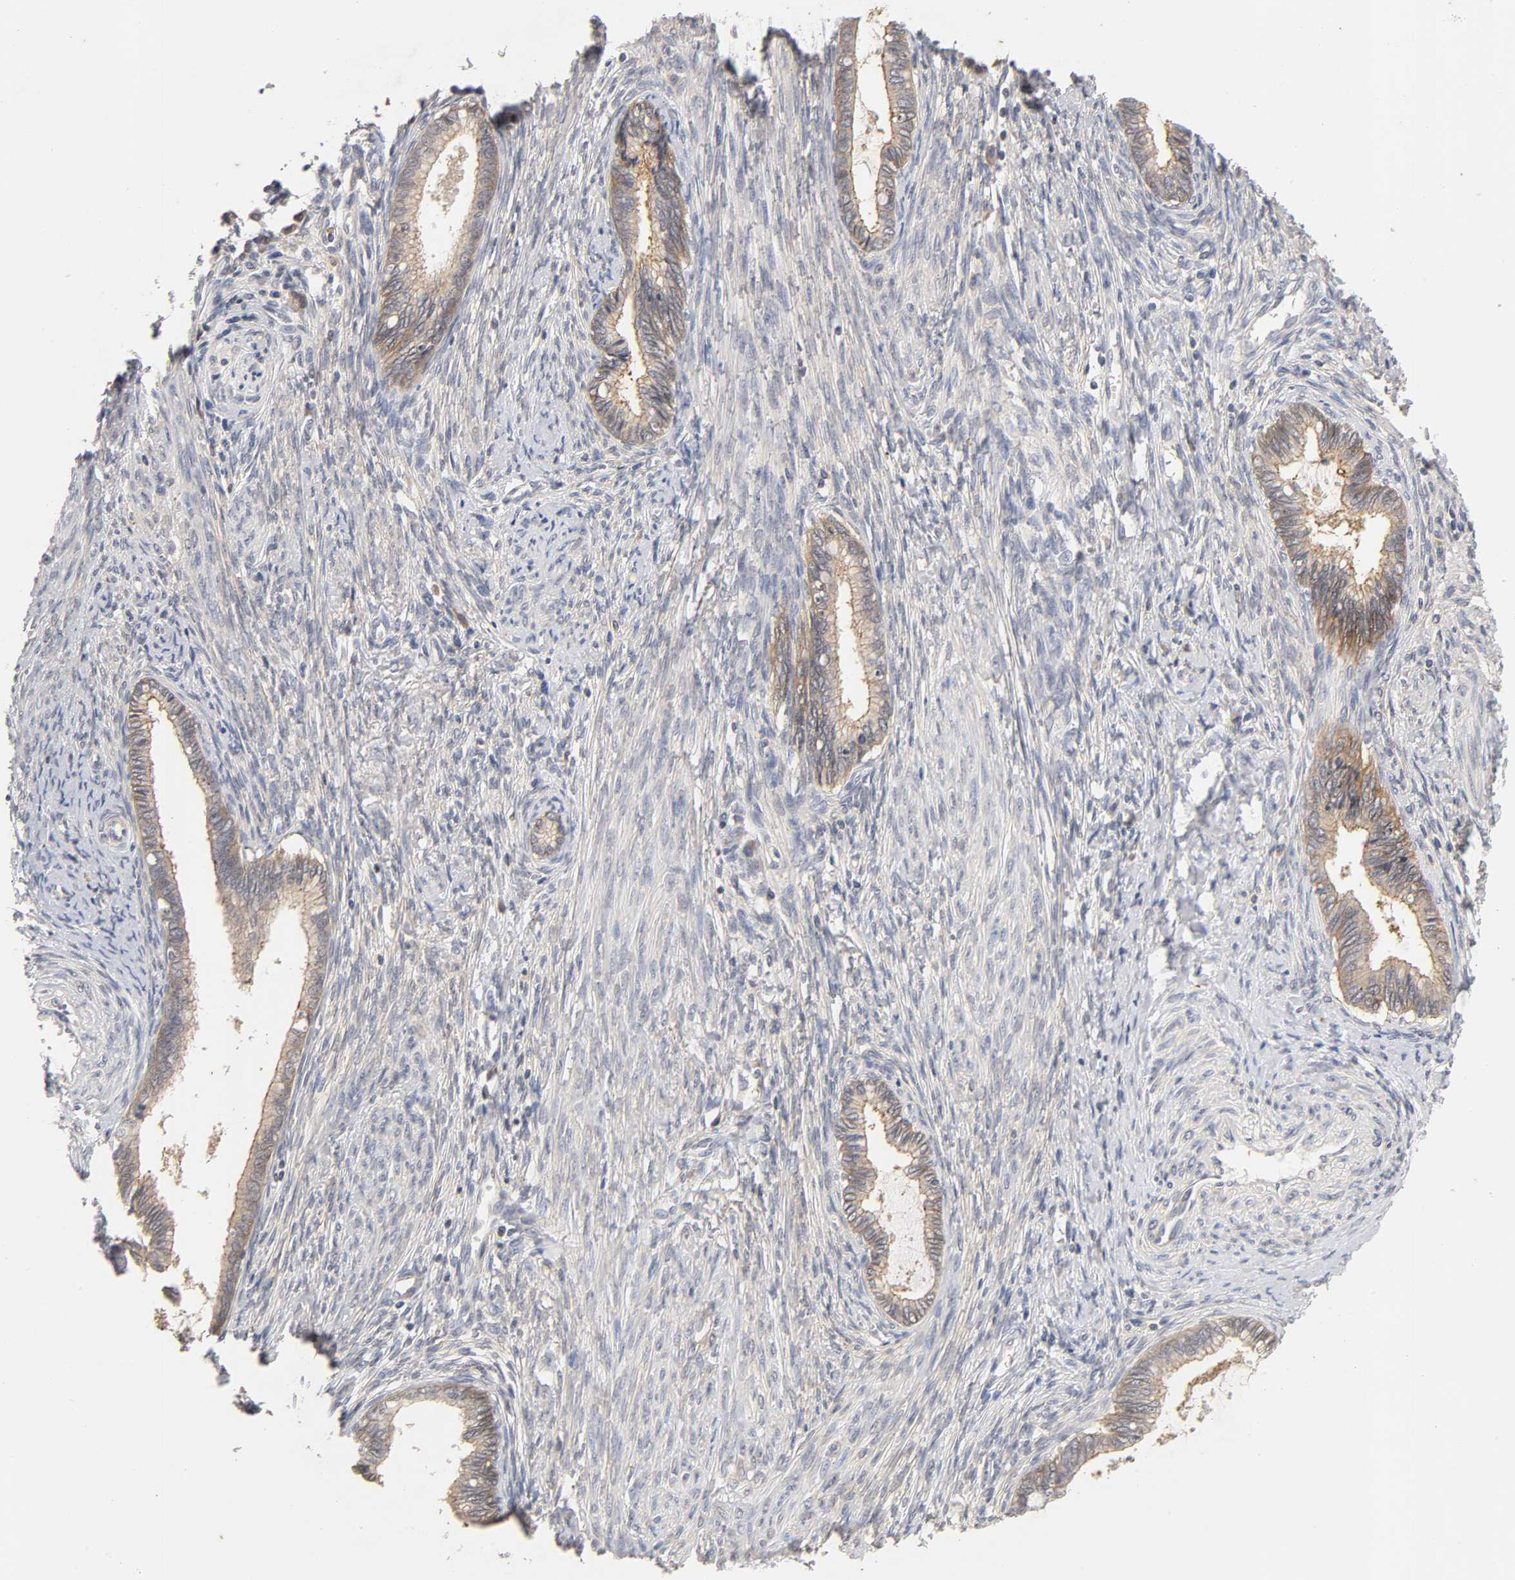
{"staining": {"intensity": "moderate", "quantity": "25%-75%", "location": "cytoplasmic/membranous"}, "tissue": "cervical cancer", "cell_type": "Tumor cells", "image_type": "cancer", "snomed": [{"axis": "morphology", "description": "Adenocarcinoma, NOS"}, {"axis": "topography", "description": "Cervix"}], "caption": "A histopathology image of human cervical cancer (adenocarcinoma) stained for a protein shows moderate cytoplasmic/membranous brown staining in tumor cells.", "gene": "CXADR", "patient": {"sex": "female", "age": 44}}